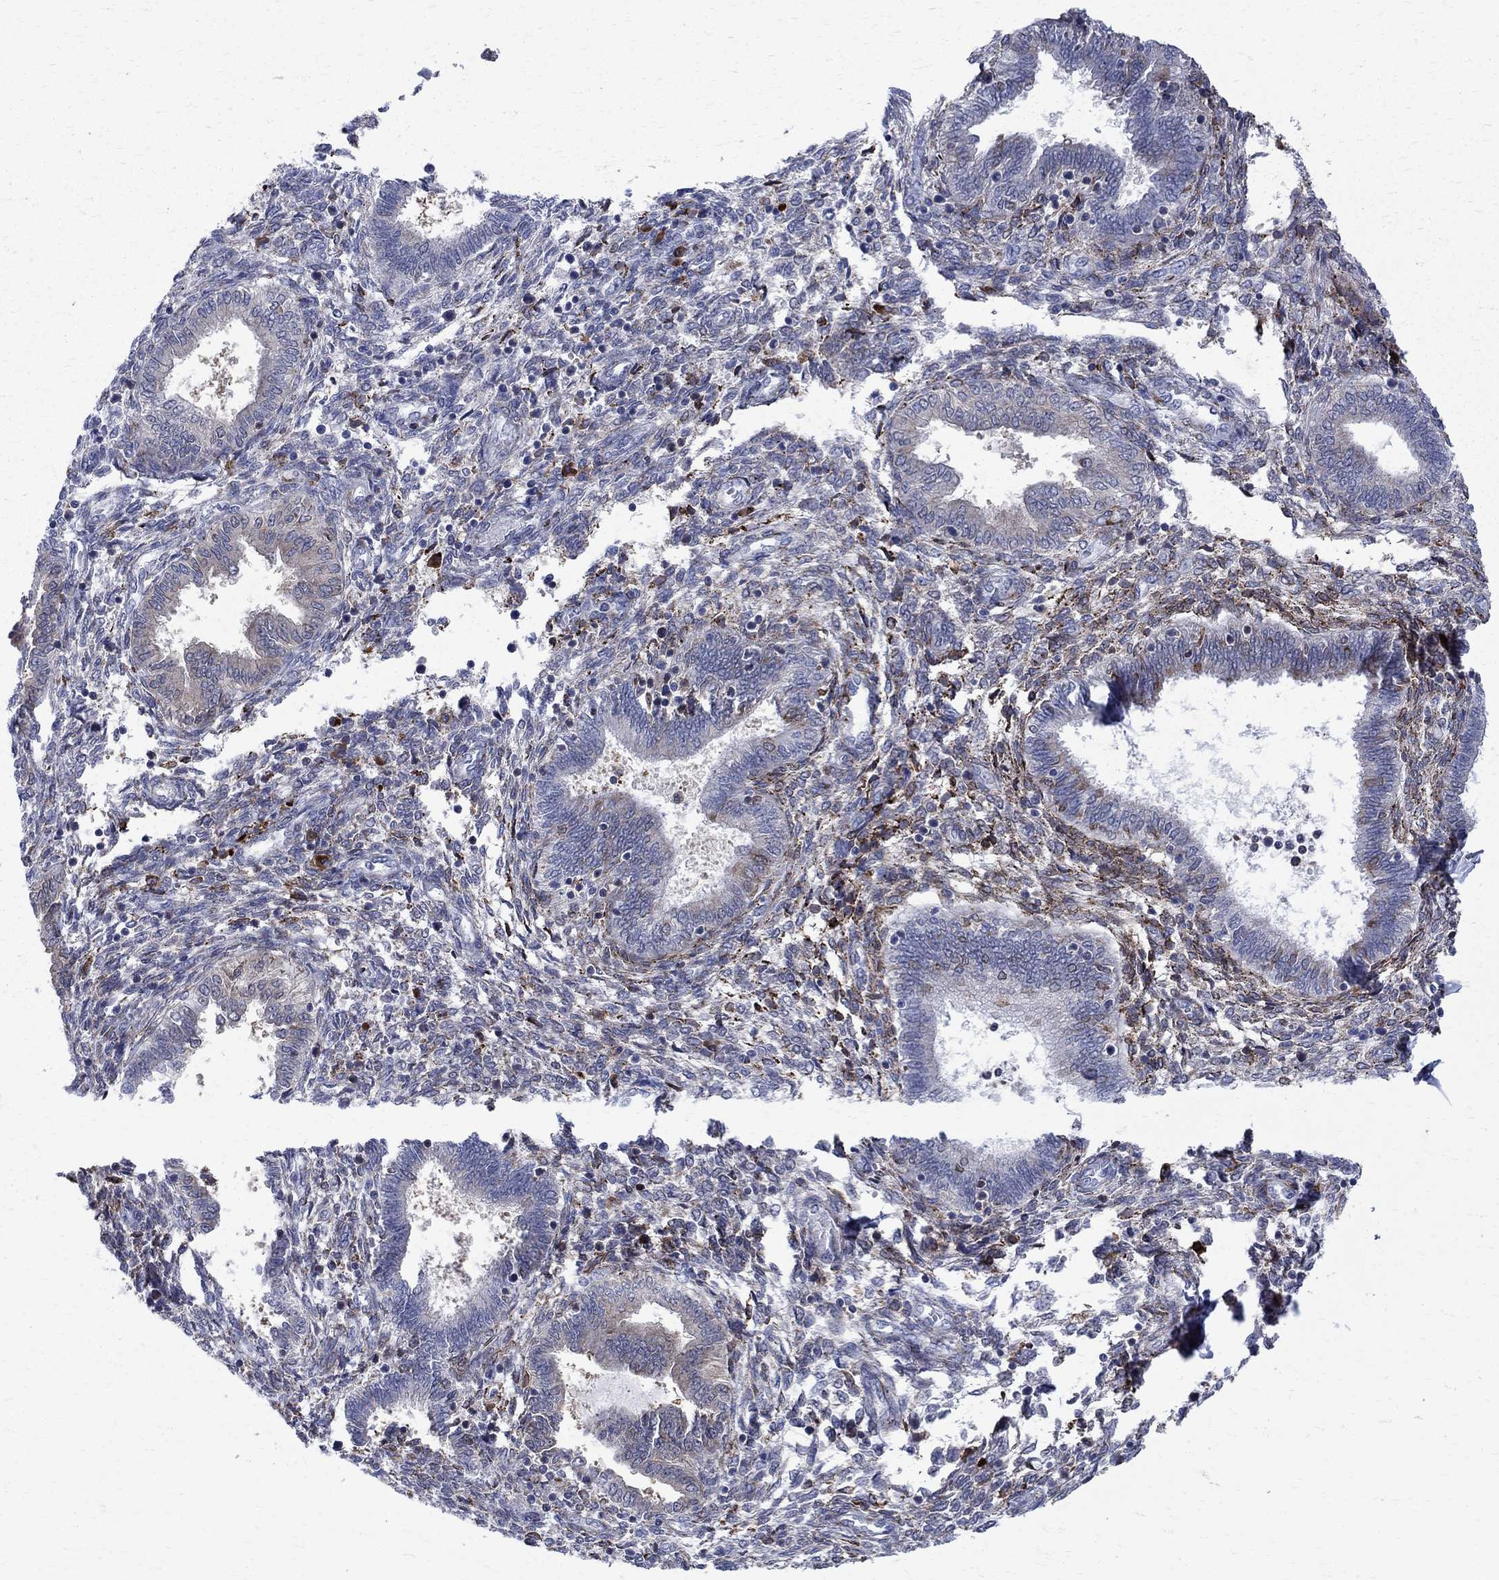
{"staining": {"intensity": "strong", "quantity": "<25%", "location": "cytoplasmic/membranous"}, "tissue": "endometrium", "cell_type": "Cells in endometrial stroma", "image_type": "normal", "snomed": [{"axis": "morphology", "description": "Normal tissue, NOS"}, {"axis": "topography", "description": "Endometrium"}], "caption": "DAB (3,3'-diaminobenzidine) immunohistochemical staining of normal endometrium displays strong cytoplasmic/membranous protein positivity in approximately <25% of cells in endometrial stroma. (brown staining indicates protein expression, while blue staining denotes nuclei).", "gene": "CAB39L", "patient": {"sex": "female", "age": 42}}